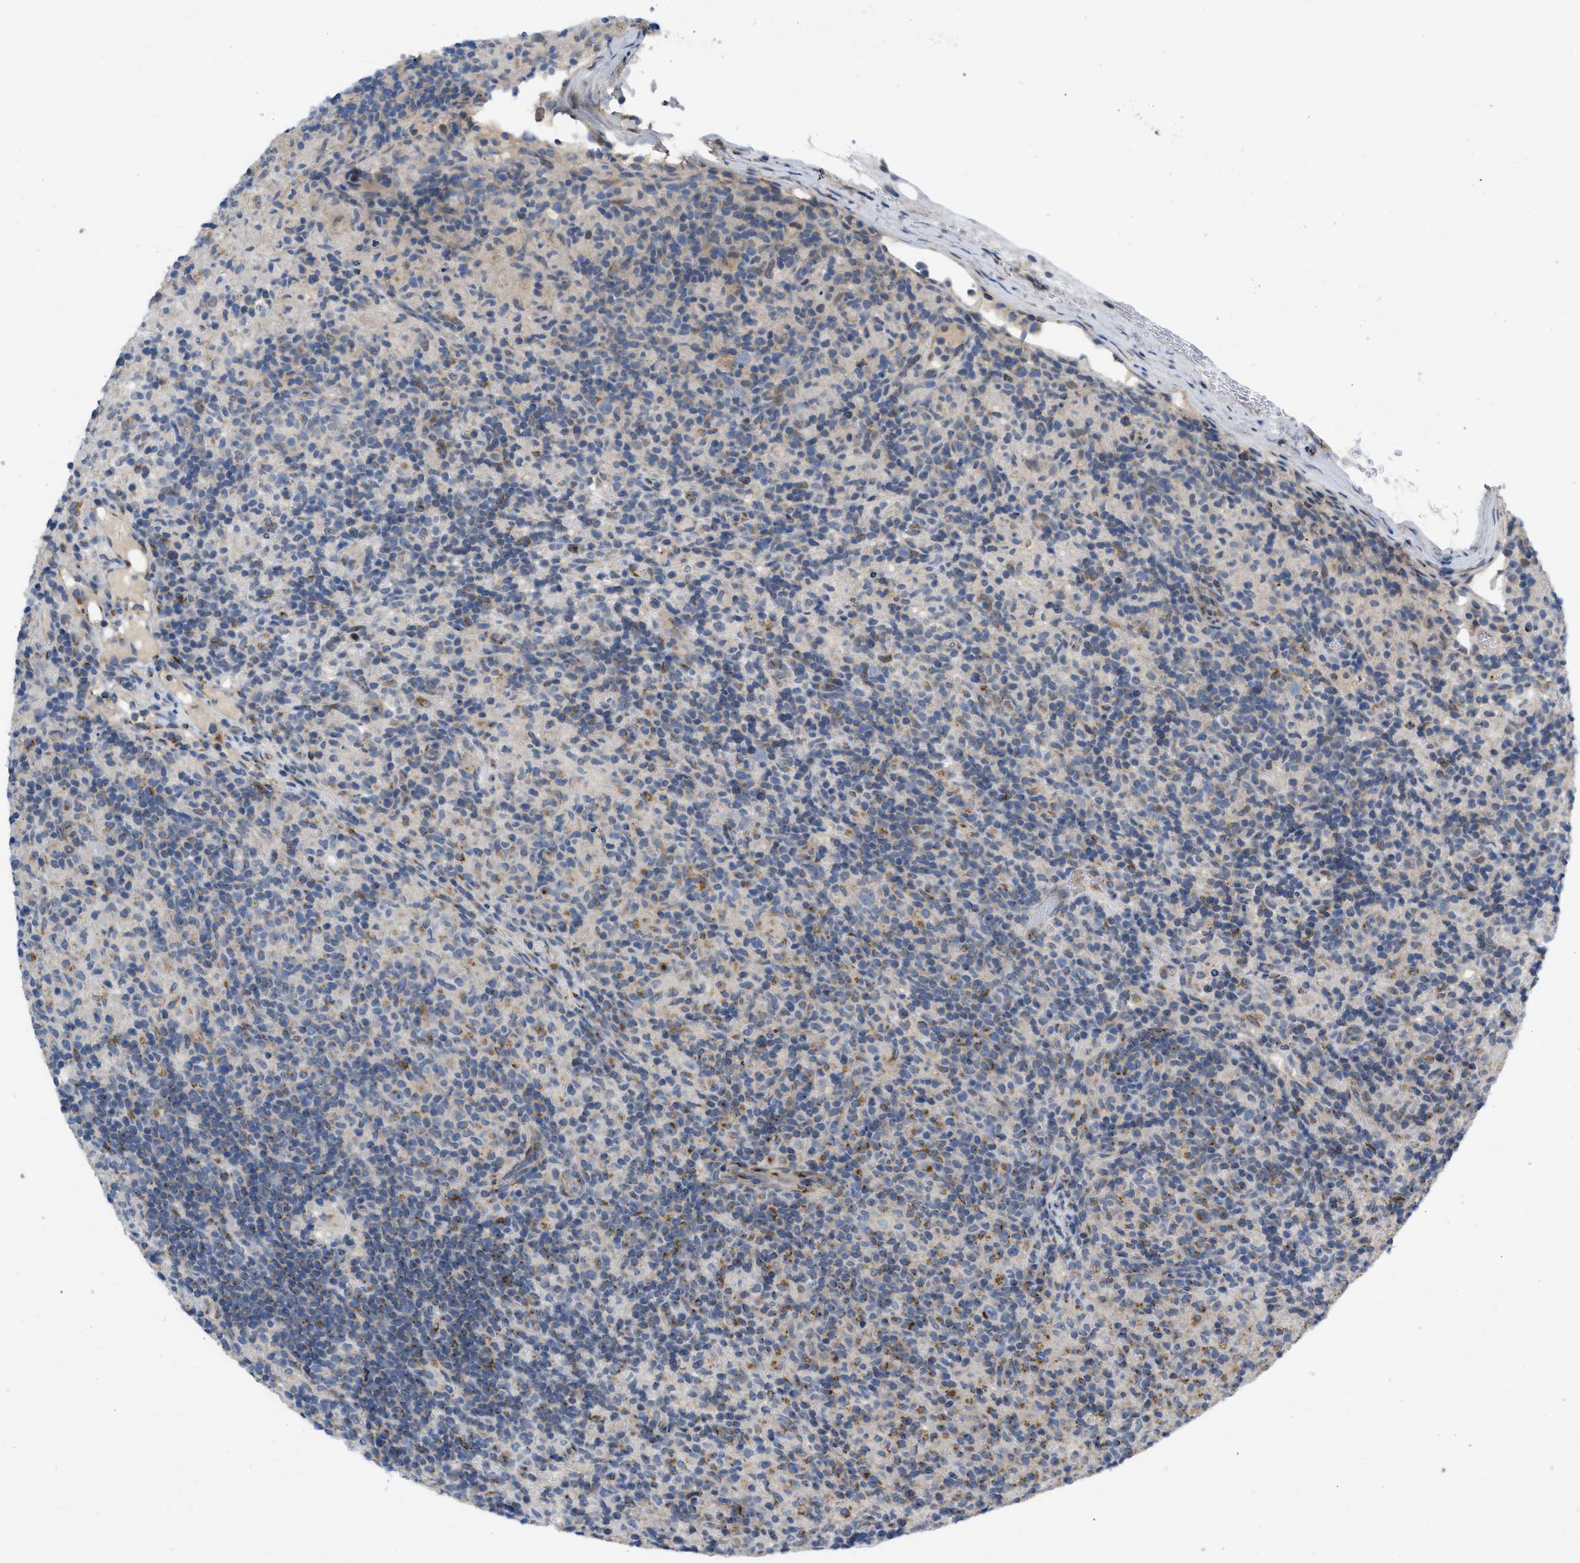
{"staining": {"intensity": "negative", "quantity": "none", "location": "none"}, "tissue": "lymphoma", "cell_type": "Tumor cells", "image_type": "cancer", "snomed": [{"axis": "morphology", "description": "Hodgkin's disease, NOS"}, {"axis": "topography", "description": "Lymph node"}], "caption": "Immunohistochemistry of human lymphoma exhibits no positivity in tumor cells. (DAB (3,3'-diaminobenzidine) immunohistochemistry (IHC) visualized using brightfield microscopy, high magnification).", "gene": "ZNF70", "patient": {"sex": "male", "age": 70}}